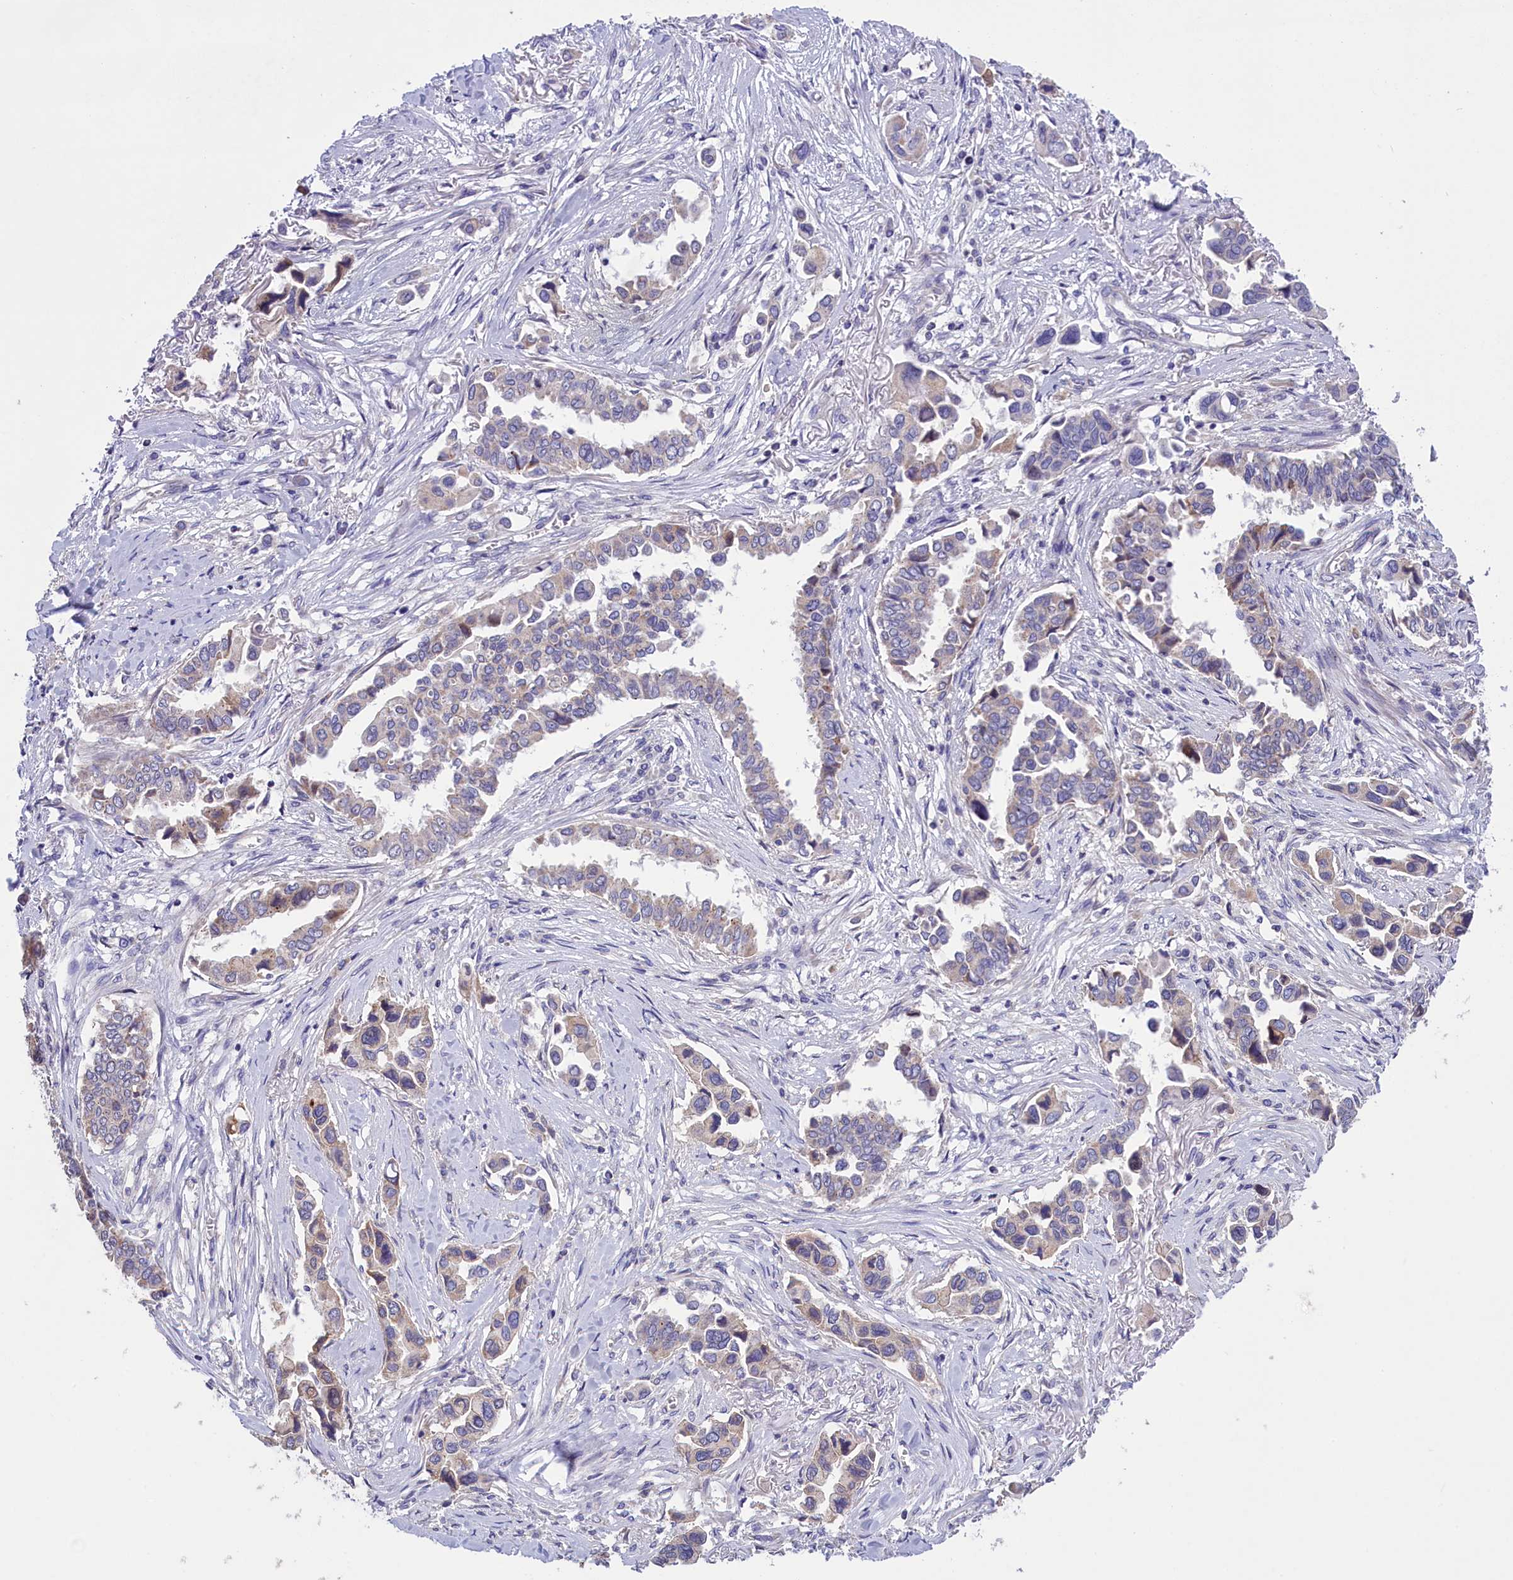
{"staining": {"intensity": "weak", "quantity": "<25%", "location": "cytoplasmic/membranous"}, "tissue": "lung cancer", "cell_type": "Tumor cells", "image_type": "cancer", "snomed": [{"axis": "morphology", "description": "Adenocarcinoma, NOS"}, {"axis": "topography", "description": "Lung"}], "caption": "Immunohistochemistry image of human adenocarcinoma (lung) stained for a protein (brown), which shows no expression in tumor cells. The staining is performed using DAB brown chromogen with nuclei counter-stained in using hematoxylin.", "gene": "CYP2U1", "patient": {"sex": "female", "age": 76}}